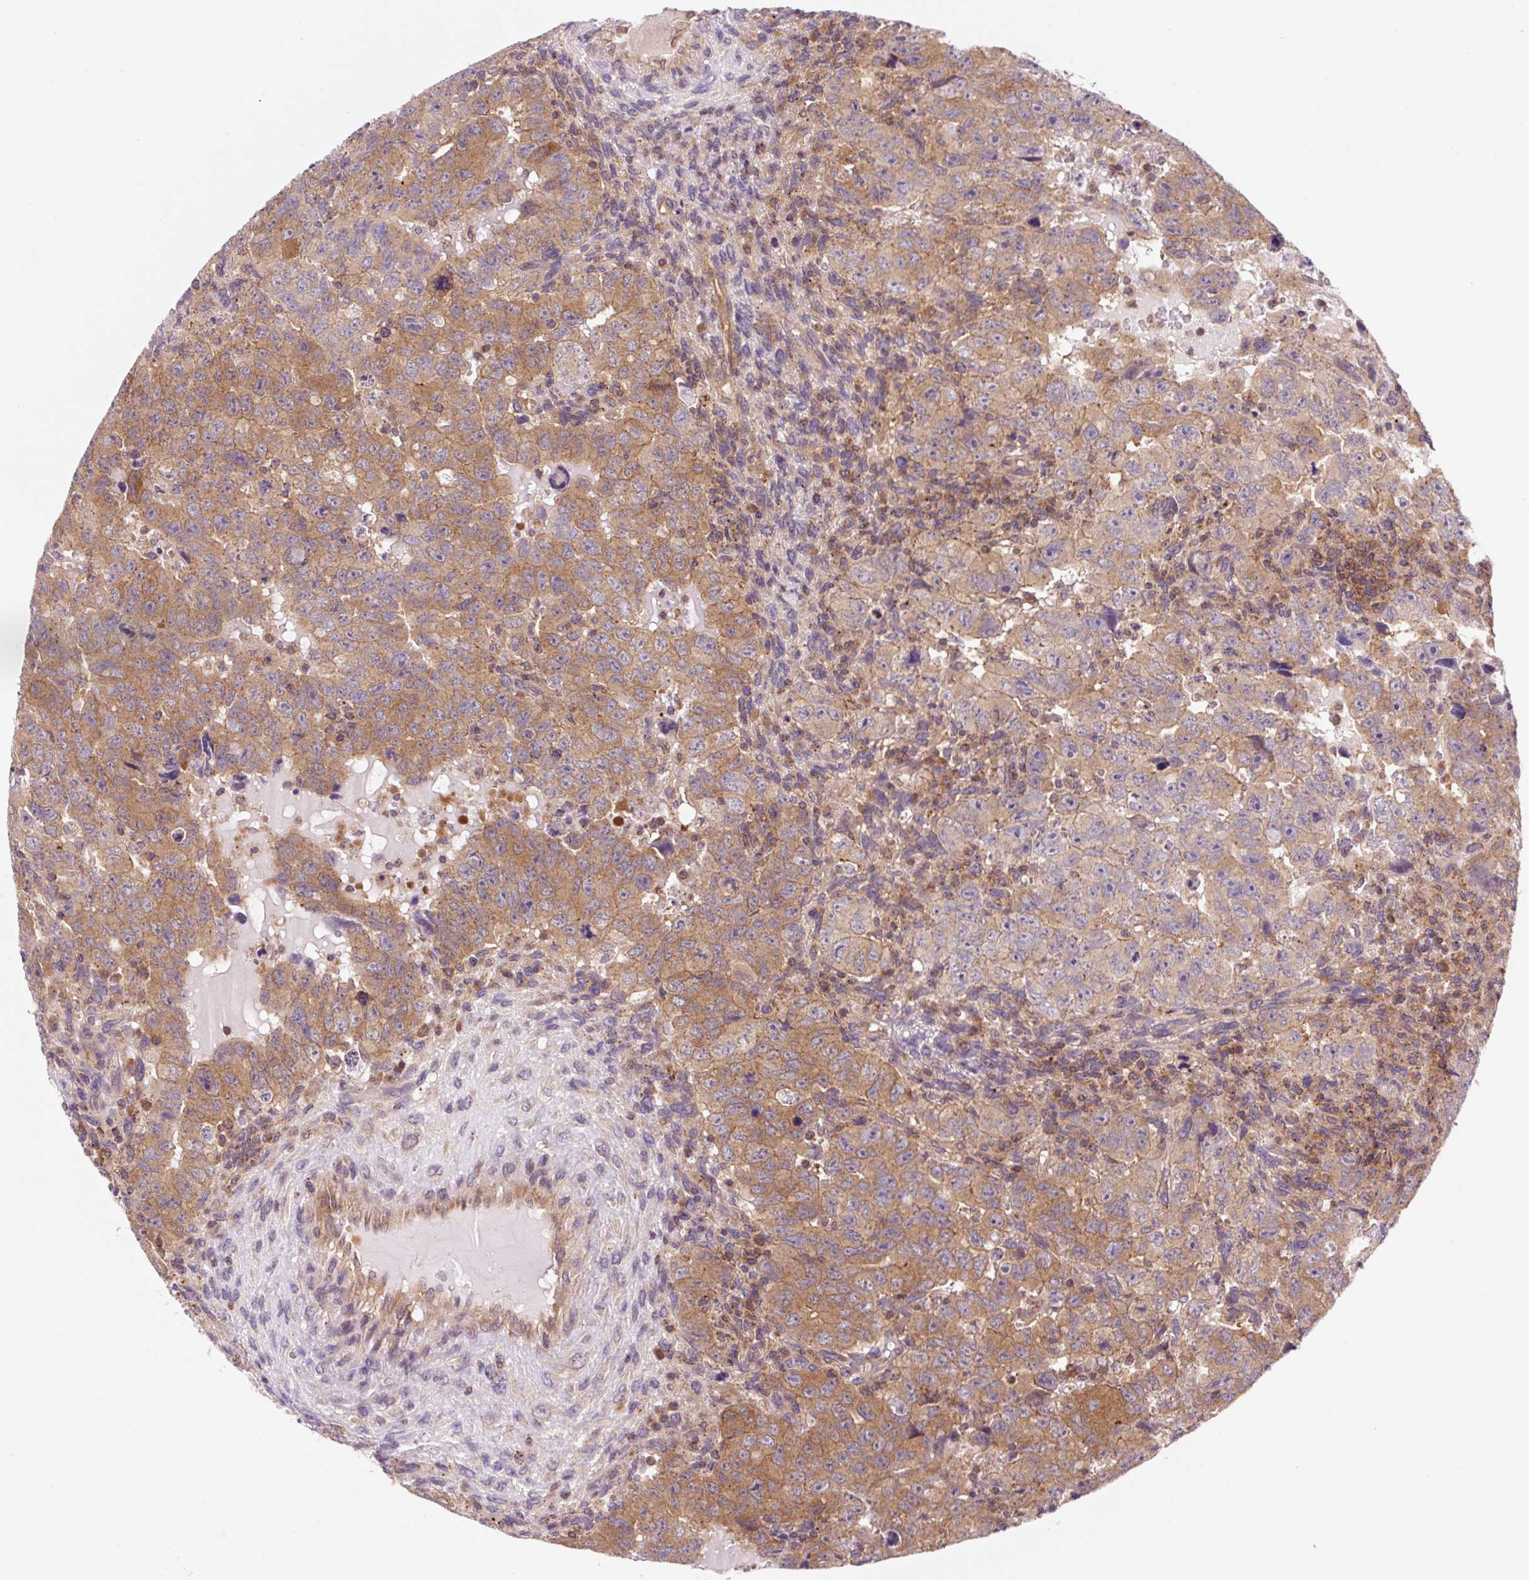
{"staining": {"intensity": "moderate", "quantity": ">75%", "location": "cytoplasmic/membranous"}, "tissue": "testis cancer", "cell_type": "Tumor cells", "image_type": "cancer", "snomed": [{"axis": "morphology", "description": "Carcinoma, Embryonal, NOS"}, {"axis": "topography", "description": "Testis"}], "caption": "Immunohistochemical staining of human embryonal carcinoma (testis) shows medium levels of moderate cytoplasmic/membranous positivity in approximately >75% of tumor cells.", "gene": "VPS4A", "patient": {"sex": "male", "age": 24}}